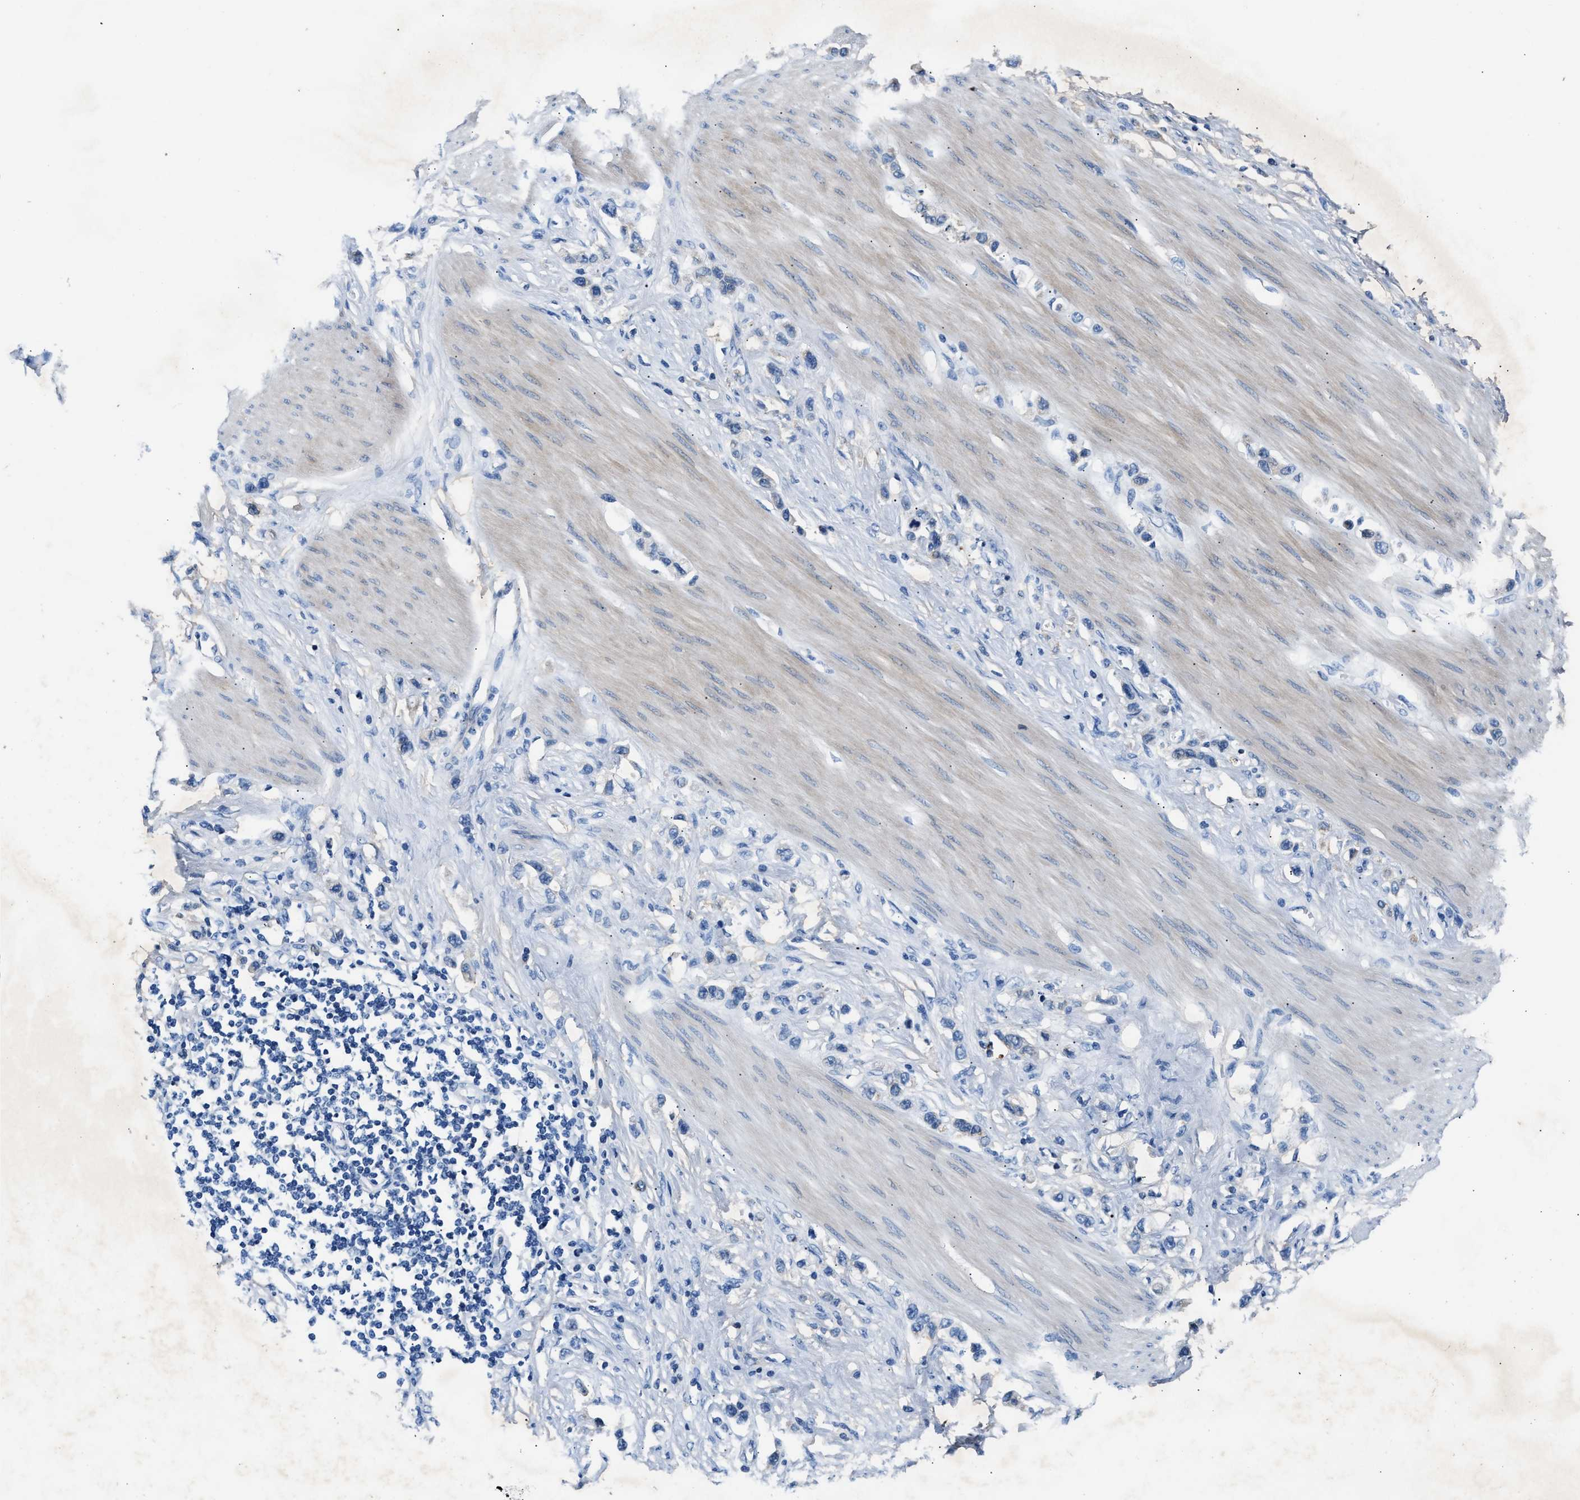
{"staining": {"intensity": "negative", "quantity": "none", "location": "none"}, "tissue": "stomach cancer", "cell_type": "Tumor cells", "image_type": "cancer", "snomed": [{"axis": "morphology", "description": "Adenocarcinoma, NOS"}, {"axis": "topography", "description": "Stomach"}], "caption": "Tumor cells are negative for protein expression in human adenocarcinoma (stomach).", "gene": "TUT7", "patient": {"sex": "female", "age": 65}}